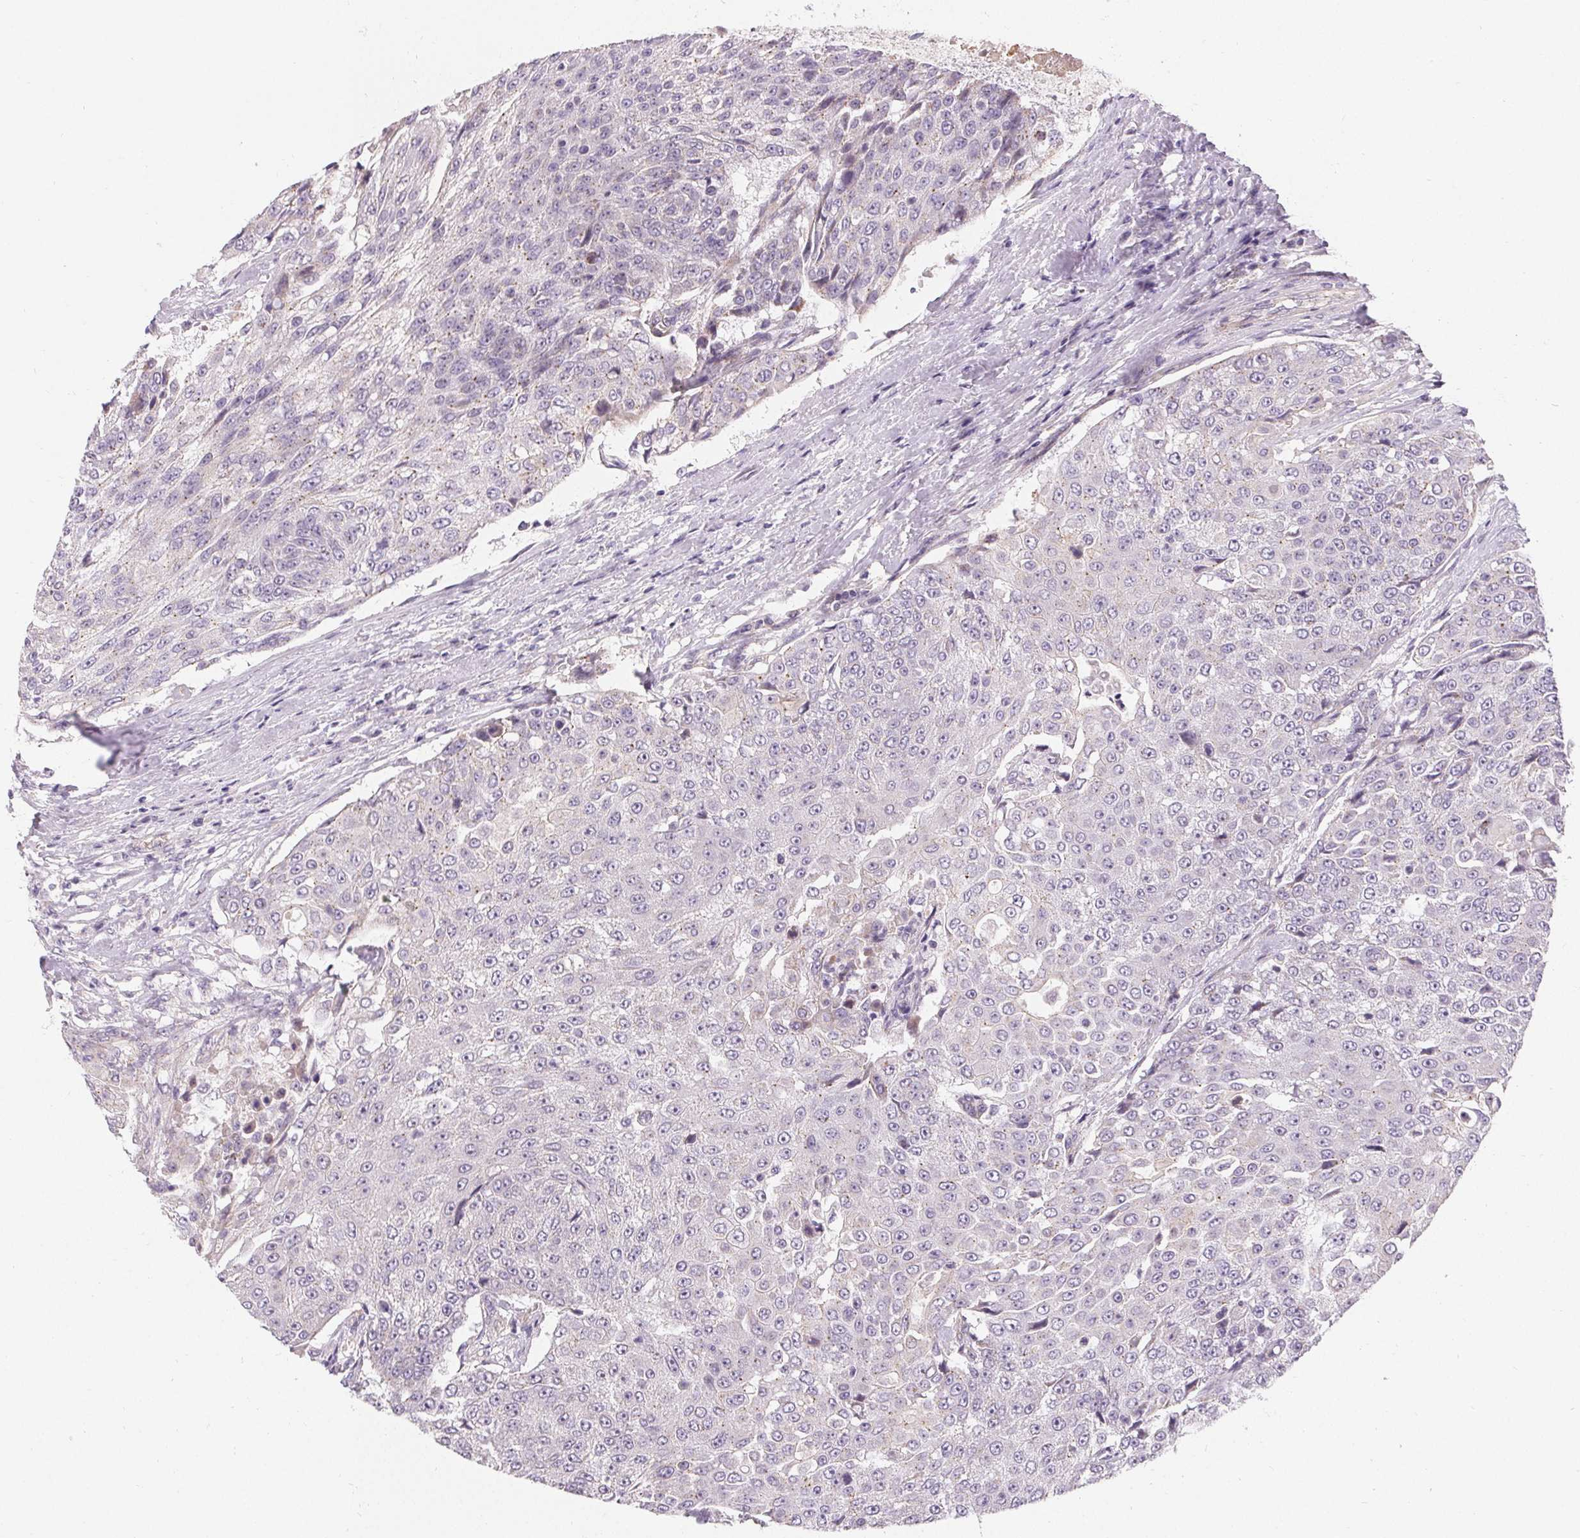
{"staining": {"intensity": "negative", "quantity": "none", "location": "none"}, "tissue": "urothelial cancer", "cell_type": "Tumor cells", "image_type": "cancer", "snomed": [{"axis": "morphology", "description": "Urothelial carcinoma, High grade"}, {"axis": "topography", "description": "Urinary bladder"}], "caption": "Human urothelial cancer stained for a protein using immunohistochemistry (IHC) exhibits no positivity in tumor cells.", "gene": "APLP1", "patient": {"sex": "female", "age": 63}}